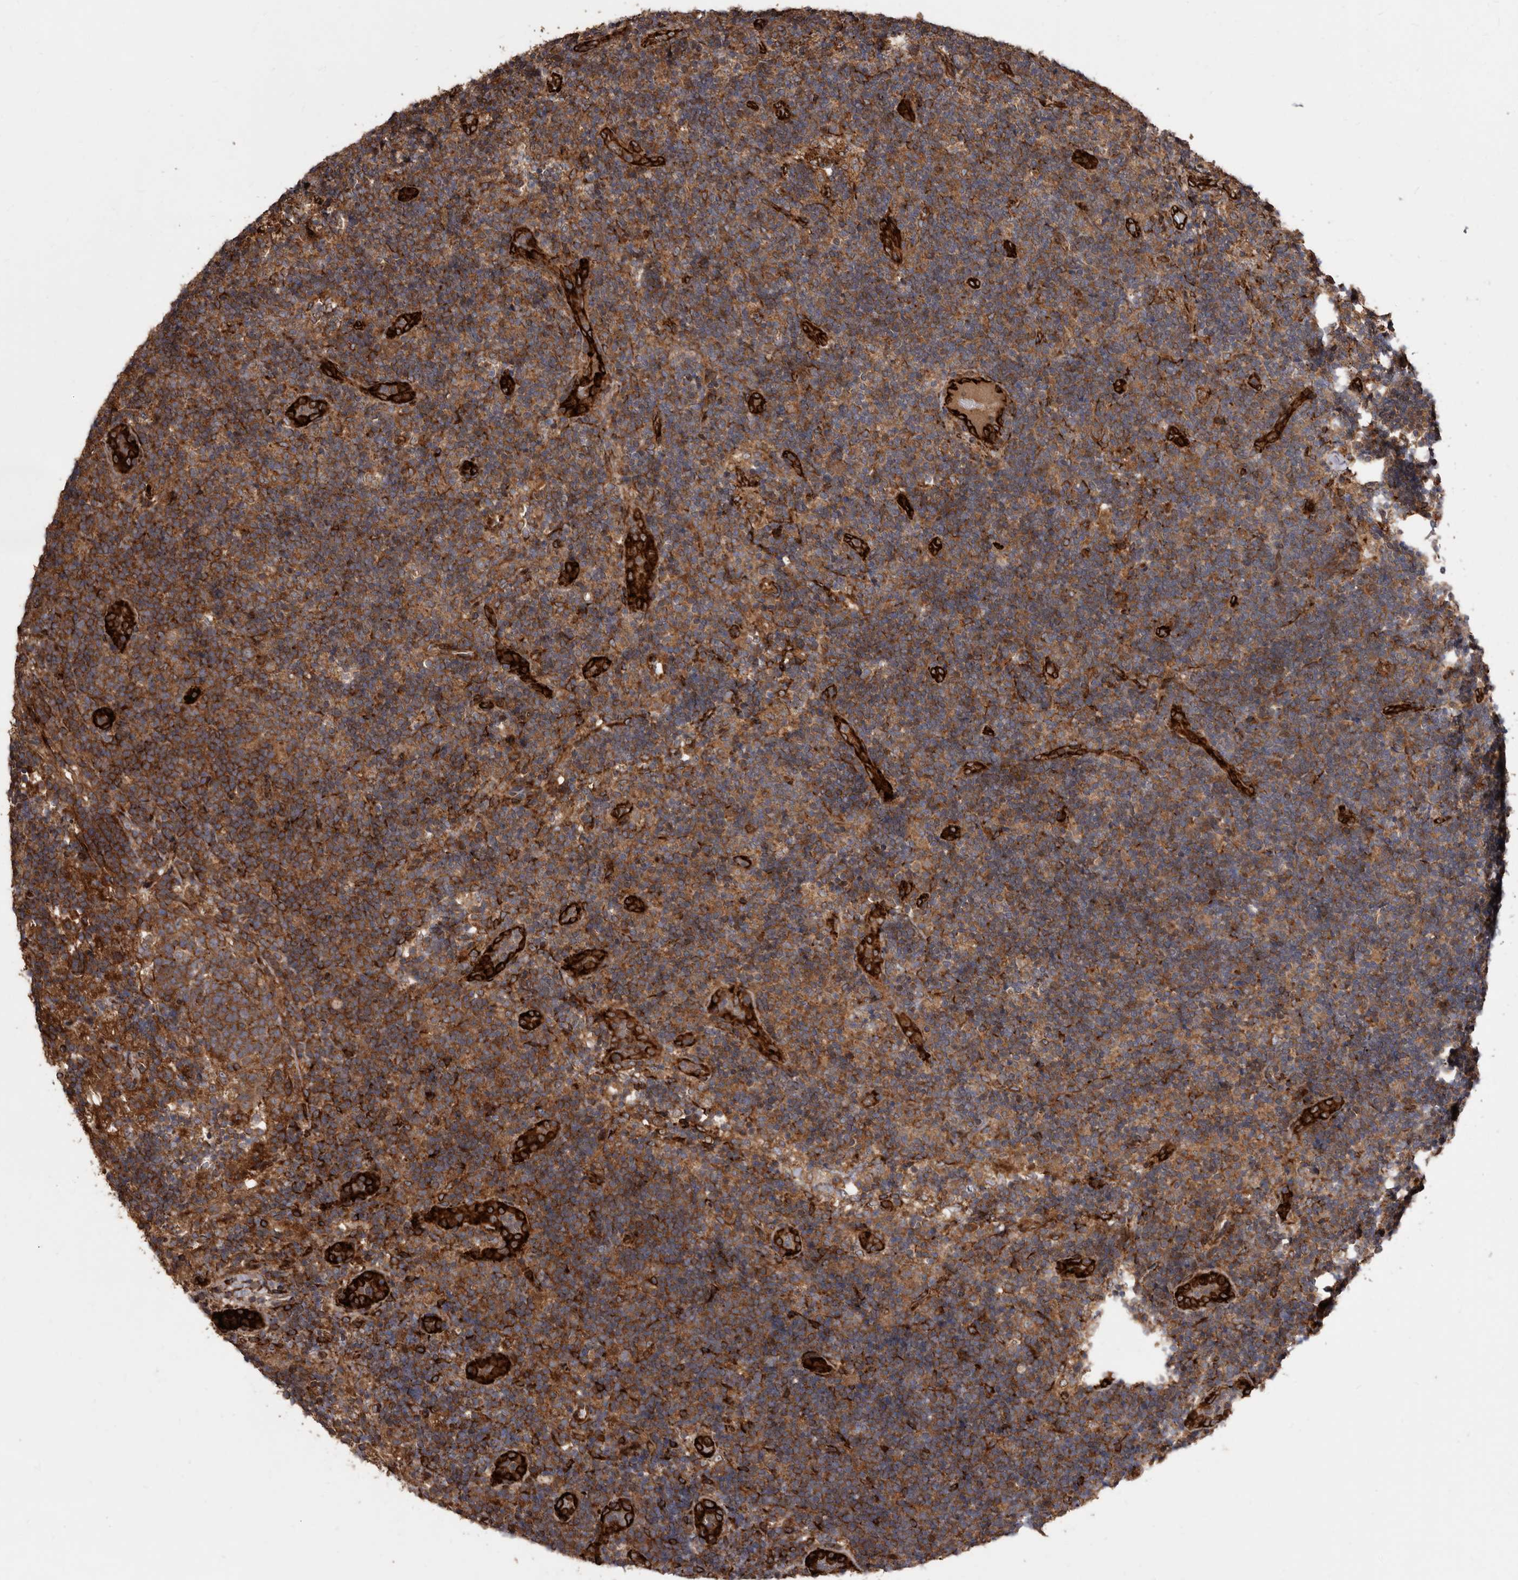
{"staining": {"intensity": "moderate", "quantity": ">75%", "location": "cytoplasmic/membranous"}, "tissue": "lymph node", "cell_type": "Germinal center cells", "image_type": "normal", "snomed": [{"axis": "morphology", "description": "Normal tissue, NOS"}, {"axis": "topography", "description": "Lymph node"}], "caption": "This photomicrograph exhibits IHC staining of unremarkable human lymph node, with medium moderate cytoplasmic/membranous positivity in about >75% of germinal center cells.", "gene": "FLAD1", "patient": {"sex": "female", "age": 22}}